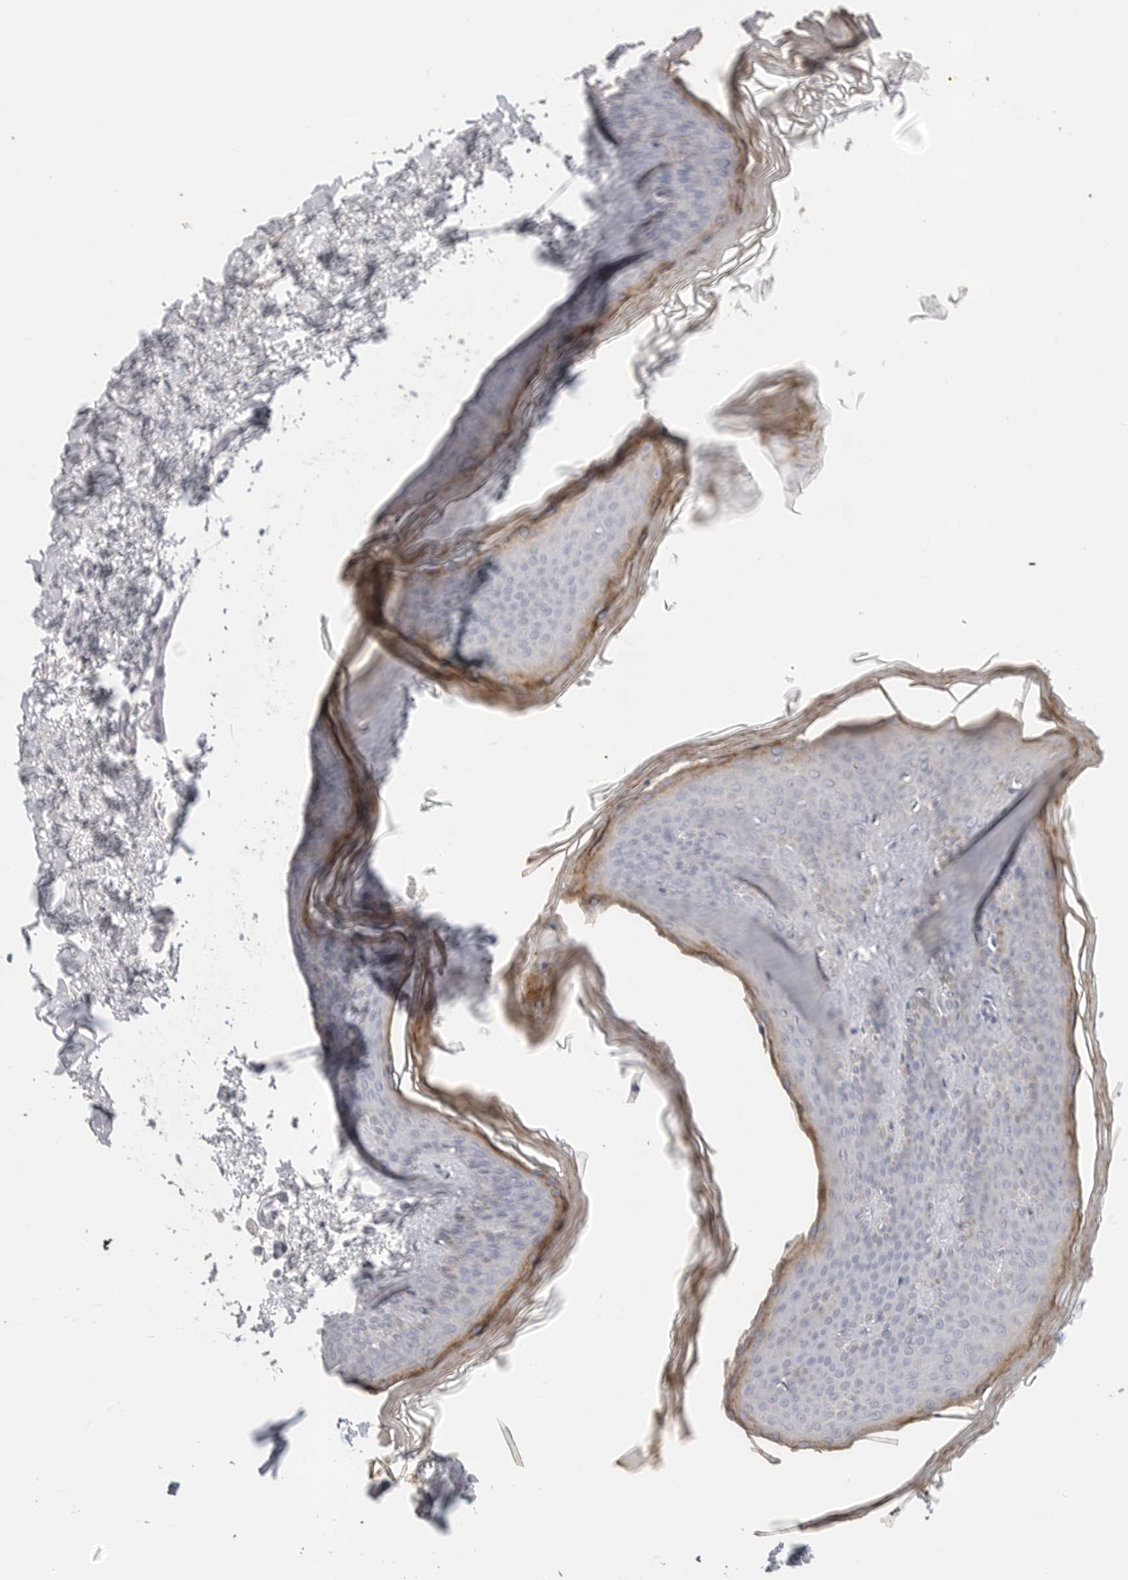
{"staining": {"intensity": "negative", "quantity": "none", "location": "none"}, "tissue": "skin", "cell_type": "Fibroblasts", "image_type": "normal", "snomed": [{"axis": "morphology", "description": "Normal tissue, NOS"}, {"axis": "topography", "description": "Skin"}], "caption": "Immunohistochemistry image of normal skin: human skin stained with DAB demonstrates no significant protein positivity in fibroblasts.", "gene": "FBN2", "patient": {"sex": "female", "age": 27}}